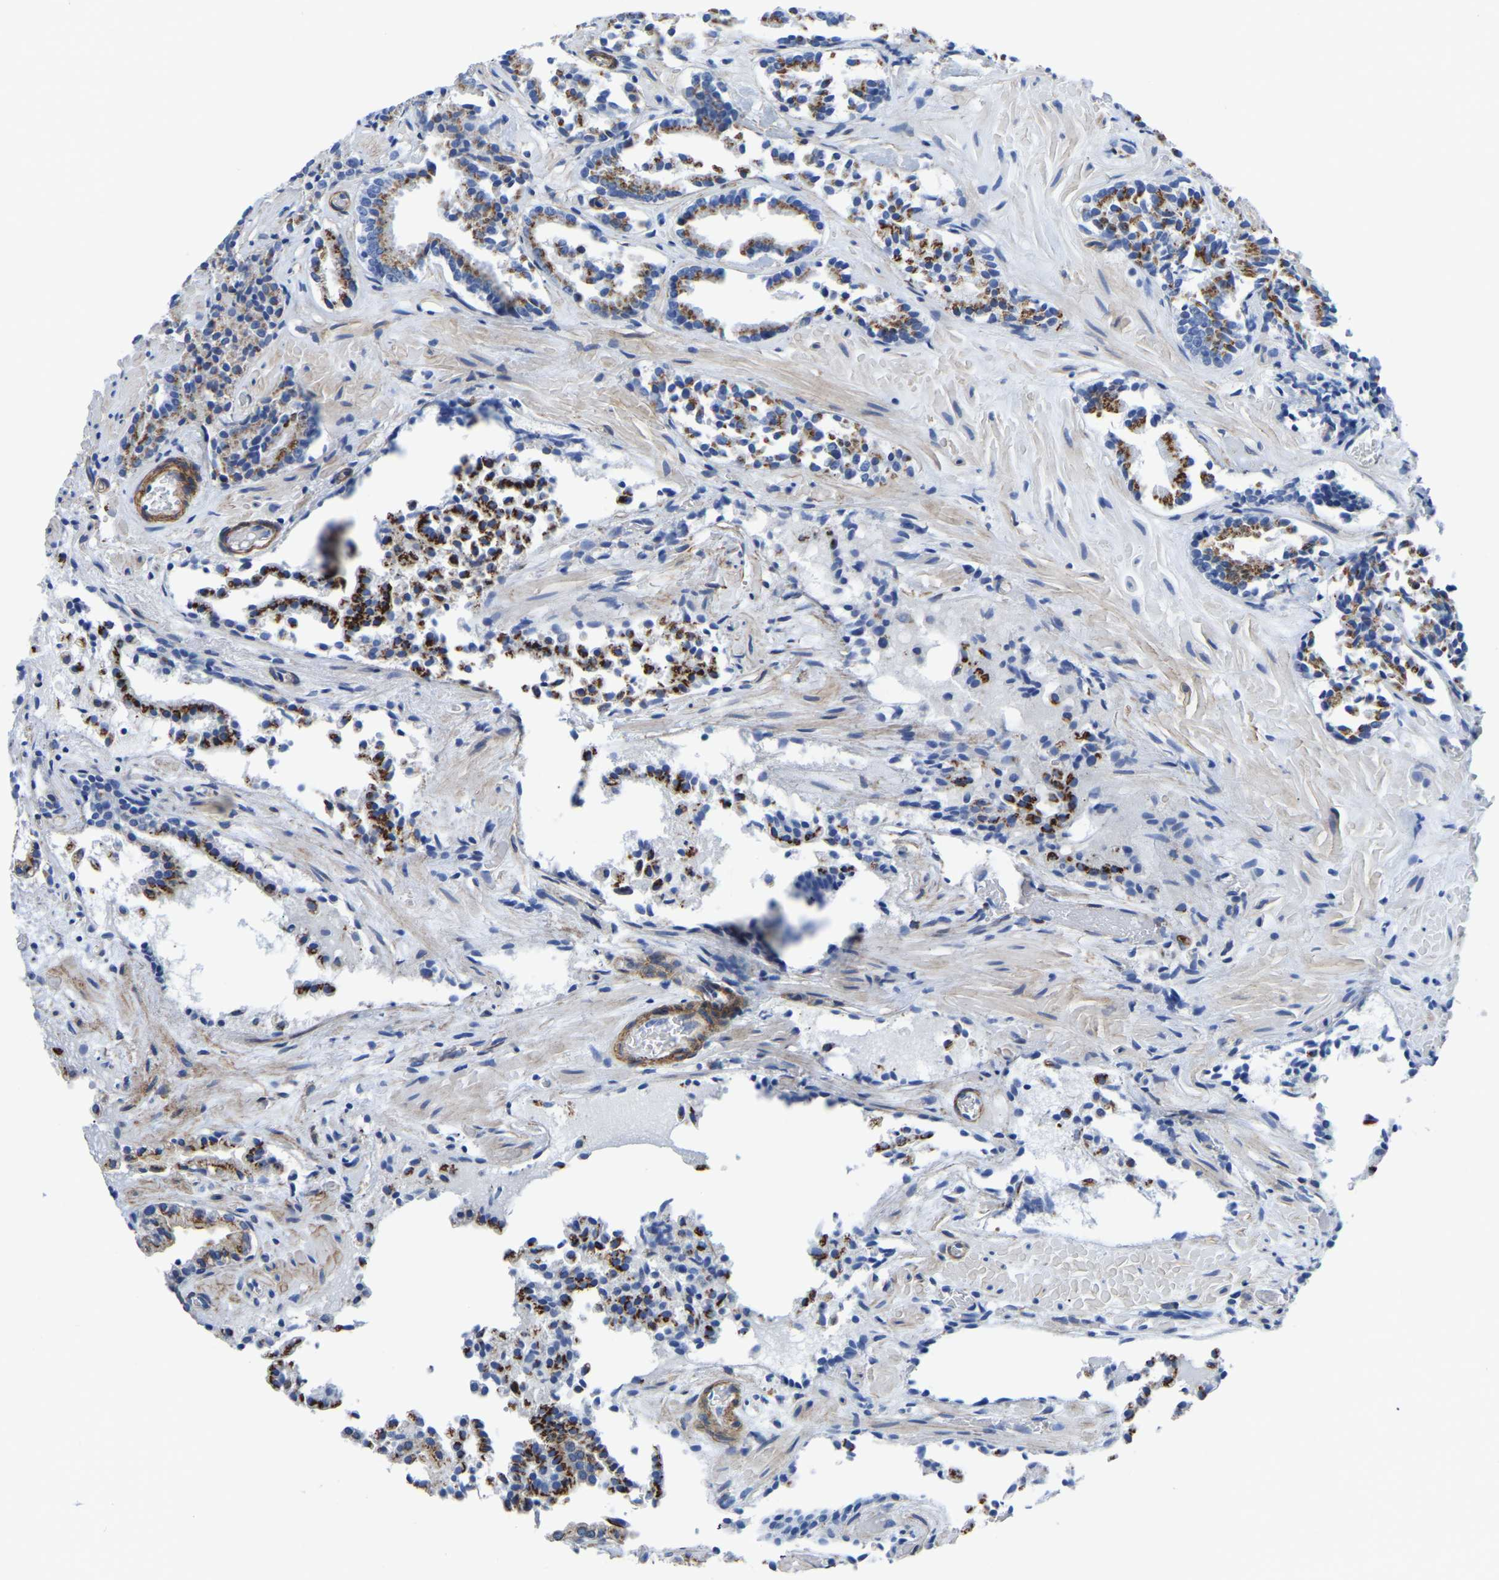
{"staining": {"intensity": "moderate", "quantity": ">75%", "location": "cytoplasmic/membranous"}, "tissue": "prostate cancer", "cell_type": "Tumor cells", "image_type": "cancer", "snomed": [{"axis": "morphology", "description": "Adenocarcinoma, Low grade"}, {"axis": "topography", "description": "Prostate"}], "caption": "Immunohistochemical staining of human prostate cancer demonstrates moderate cytoplasmic/membranous protein staining in about >75% of tumor cells.", "gene": "SLC45A3", "patient": {"sex": "male", "age": 51}}